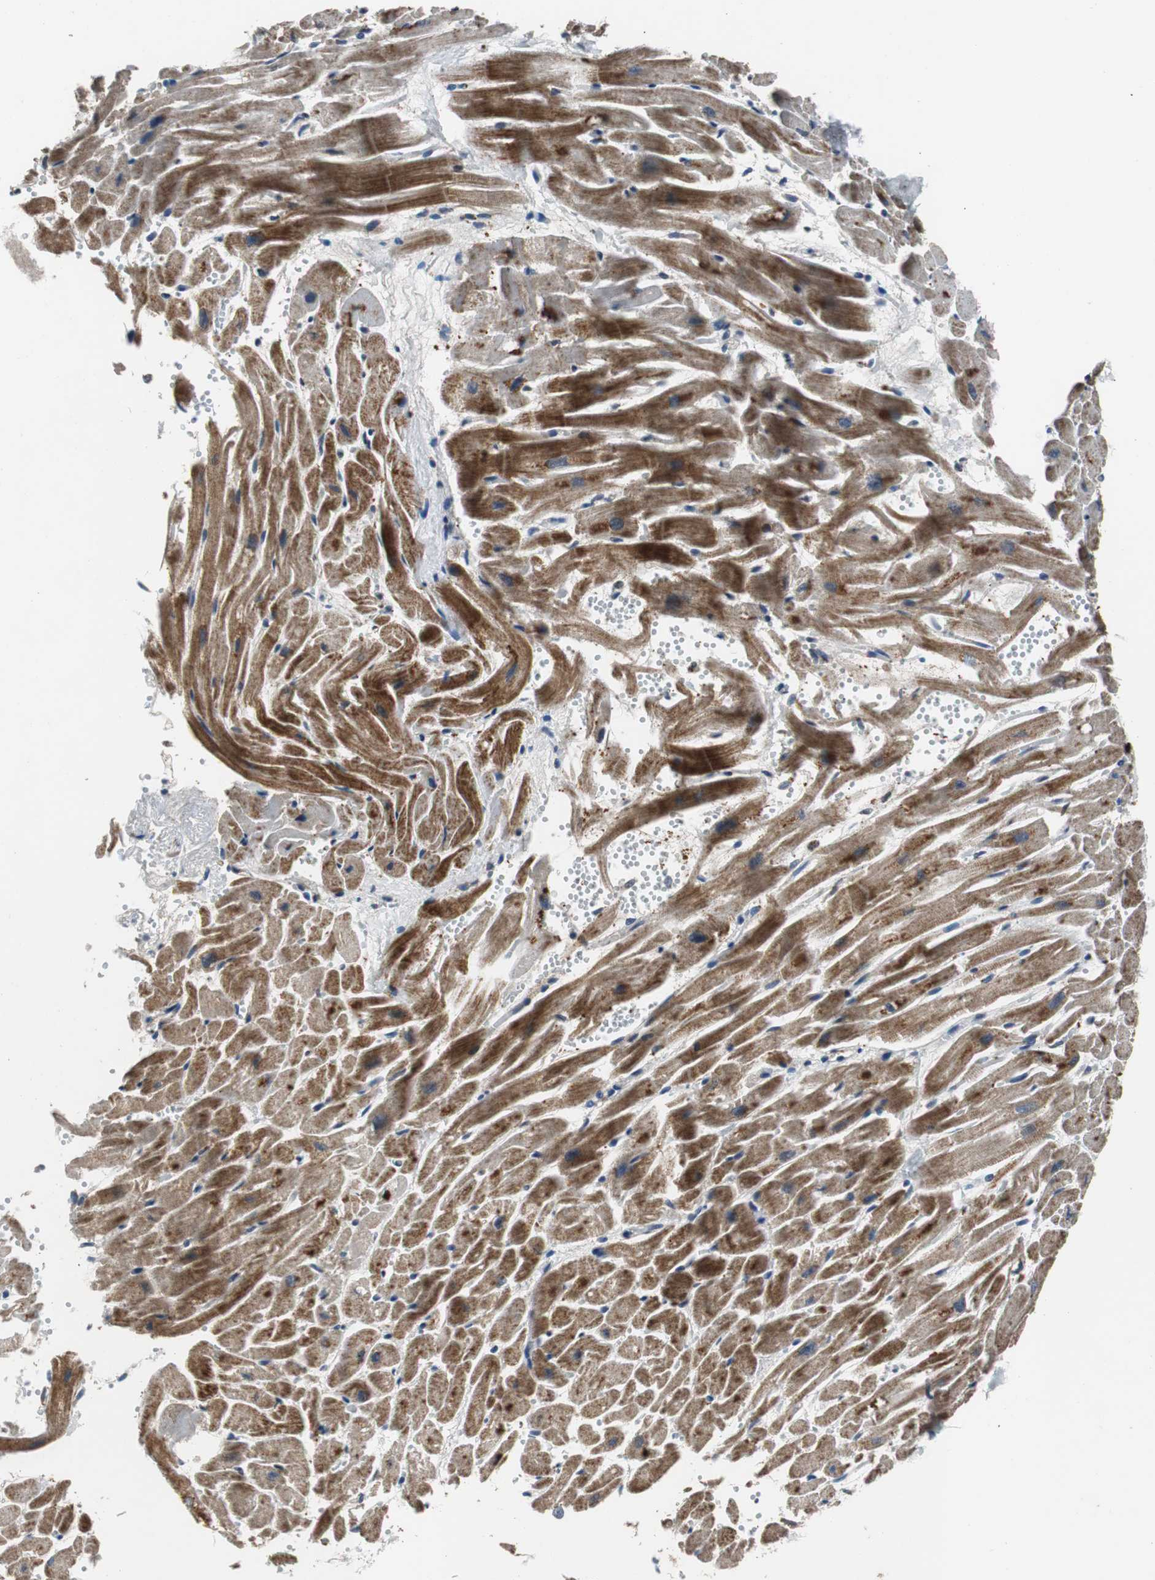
{"staining": {"intensity": "strong", "quantity": ">75%", "location": "cytoplasmic/membranous"}, "tissue": "heart muscle", "cell_type": "Cardiomyocytes", "image_type": "normal", "snomed": [{"axis": "morphology", "description": "Normal tissue, NOS"}, {"axis": "topography", "description": "Heart"}], "caption": "Immunohistochemical staining of benign human heart muscle demonstrates strong cytoplasmic/membranous protein positivity in approximately >75% of cardiomyocytes. The protein is stained brown, and the nuclei are stained in blue (DAB IHC with brightfield microscopy, high magnification).", "gene": "PITRM1", "patient": {"sex": "female", "age": 19}}